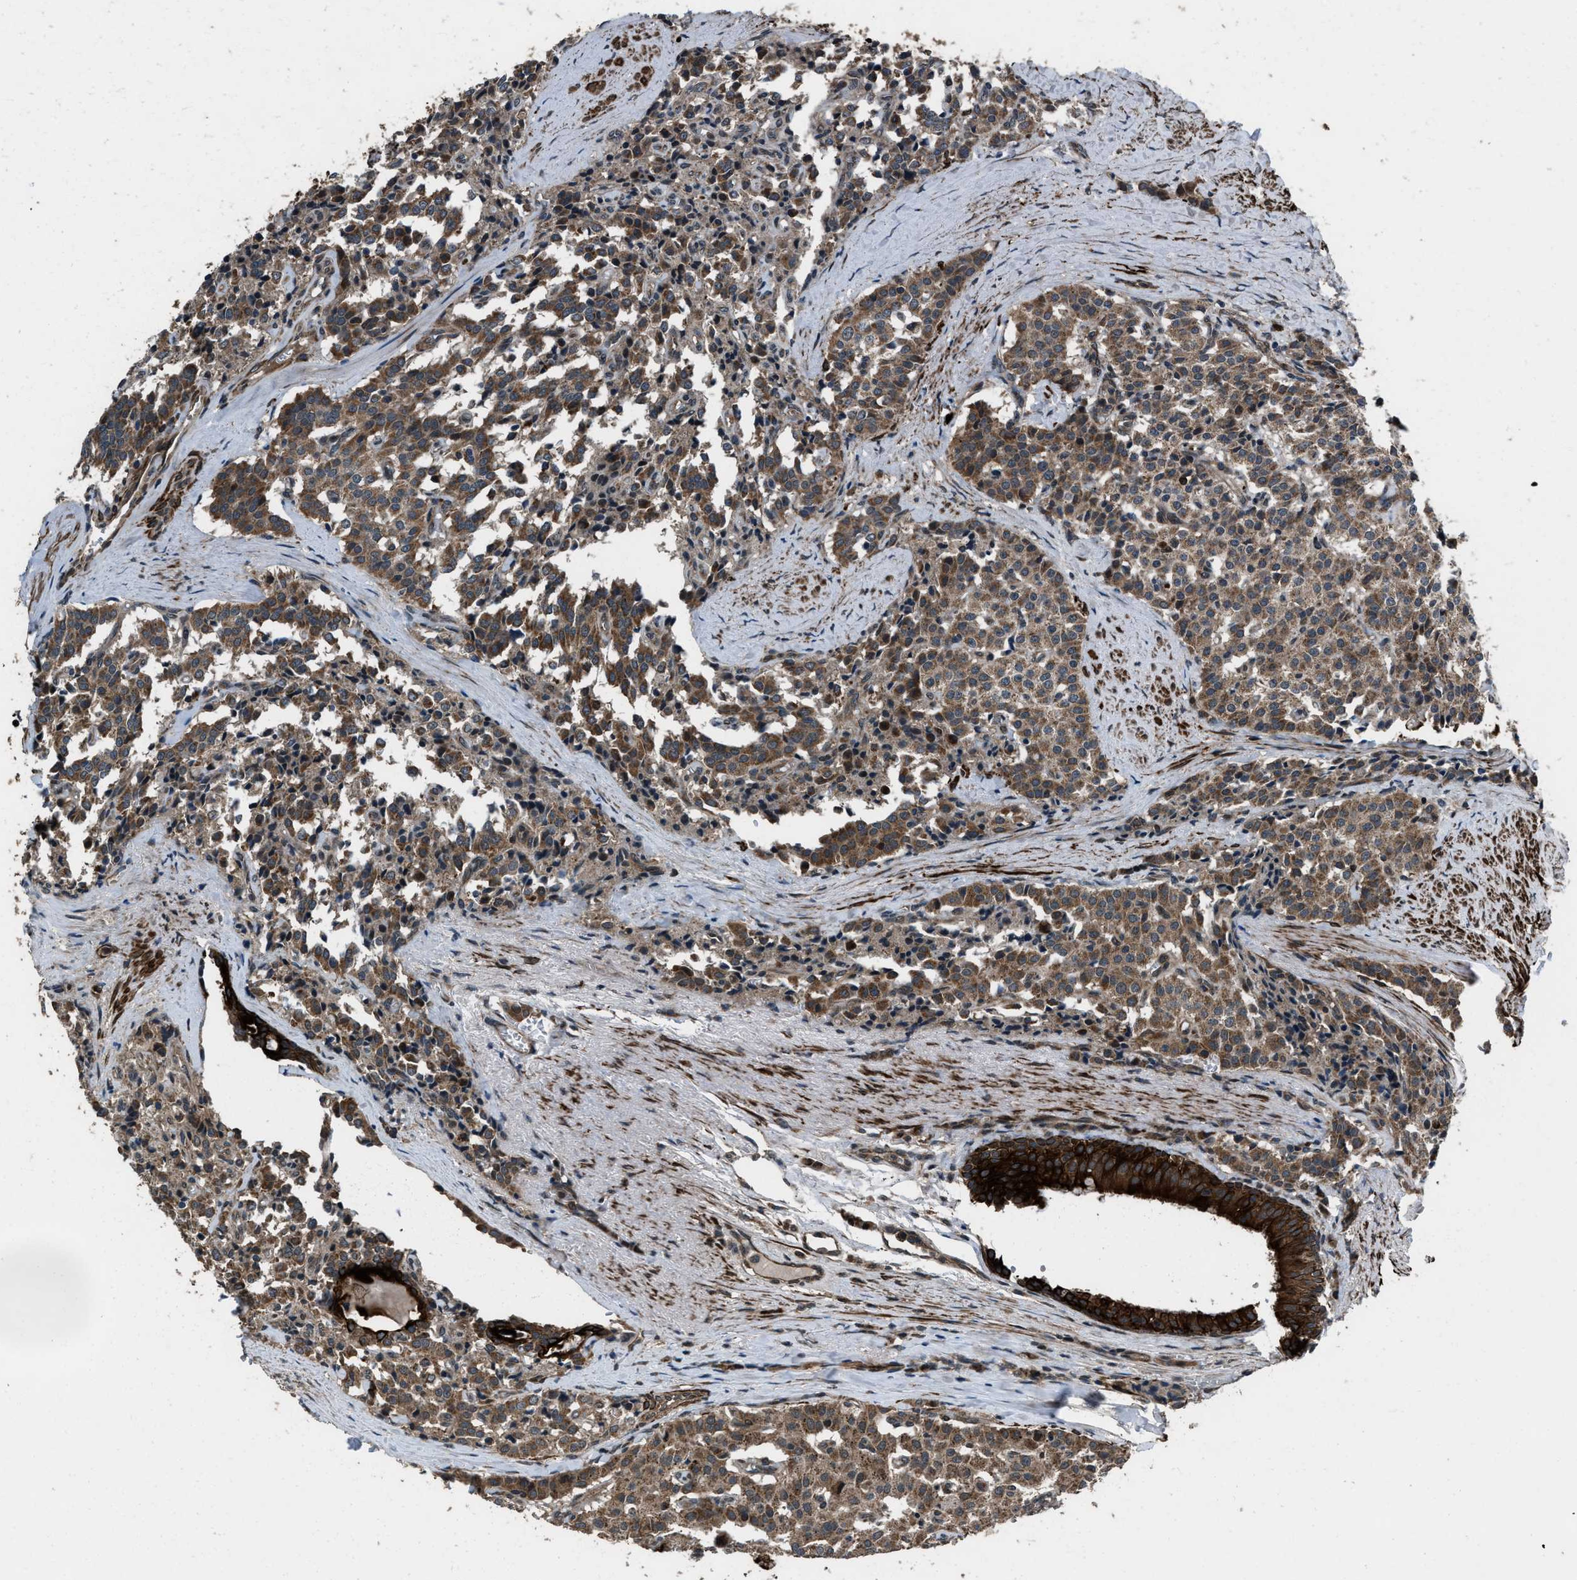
{"staining": {"intensity": "moderate", "quantity": ">75%", "location": "cytoplasmic/membranous"}, "tissue": "carcinoid", "cell_type": "Tumor cells", "image_type": "cancer", "snomed": [{"axis": "morphology", "description": "Carcinoid, malignant, NOS"}, {"axis": "topography", "description": "Lung"}], "caption": "Moderate cytoplasmic/membranous protein staining is seen in approximately >75% of tumor cells in carcinoid (malignant). The protein is stained brown, and the nuclei are stained in blue (DAB IHC with brightfield microscopy, high magnification).", "gene": "IRAK4", "patient": {"sex": "male", "age": 30}}